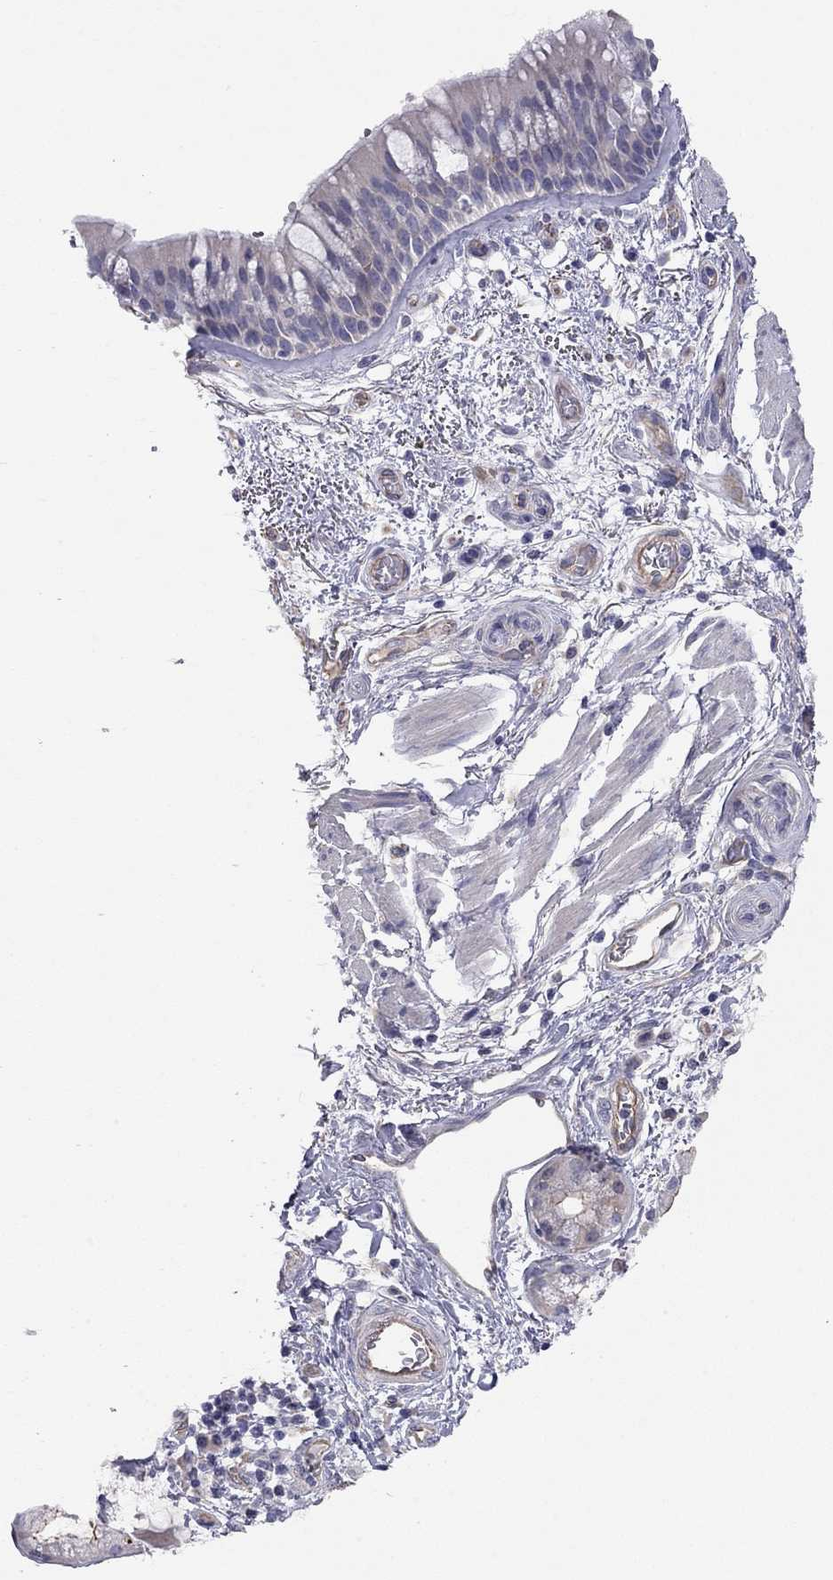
{"staining": {"intensity": "negative", "quantity": "none", "location": "none"}, "tissue": "bronchus", "cell_type": "Respiratory epithelial cells", "image_type": "normal", "snomed": [{"axis": "morphology", "description": "Normal tissue, NOS"}, {"axis": "topography", "description": "Bronchus"}, {"axis": "topography", "description": "Lung"}], "caption": "A high-resolution image shows immunohistochemistry (IHC) staining of unremarkable bronchus, which shows no significant positivity in respiratory epithelial cells. (DAB (3,3'-diaminobenzidine) IHC visualized using brightfield microscopy, high magnification).", "gene": "GPRC5B", "patient": {"sex": "female", "age": 57}}